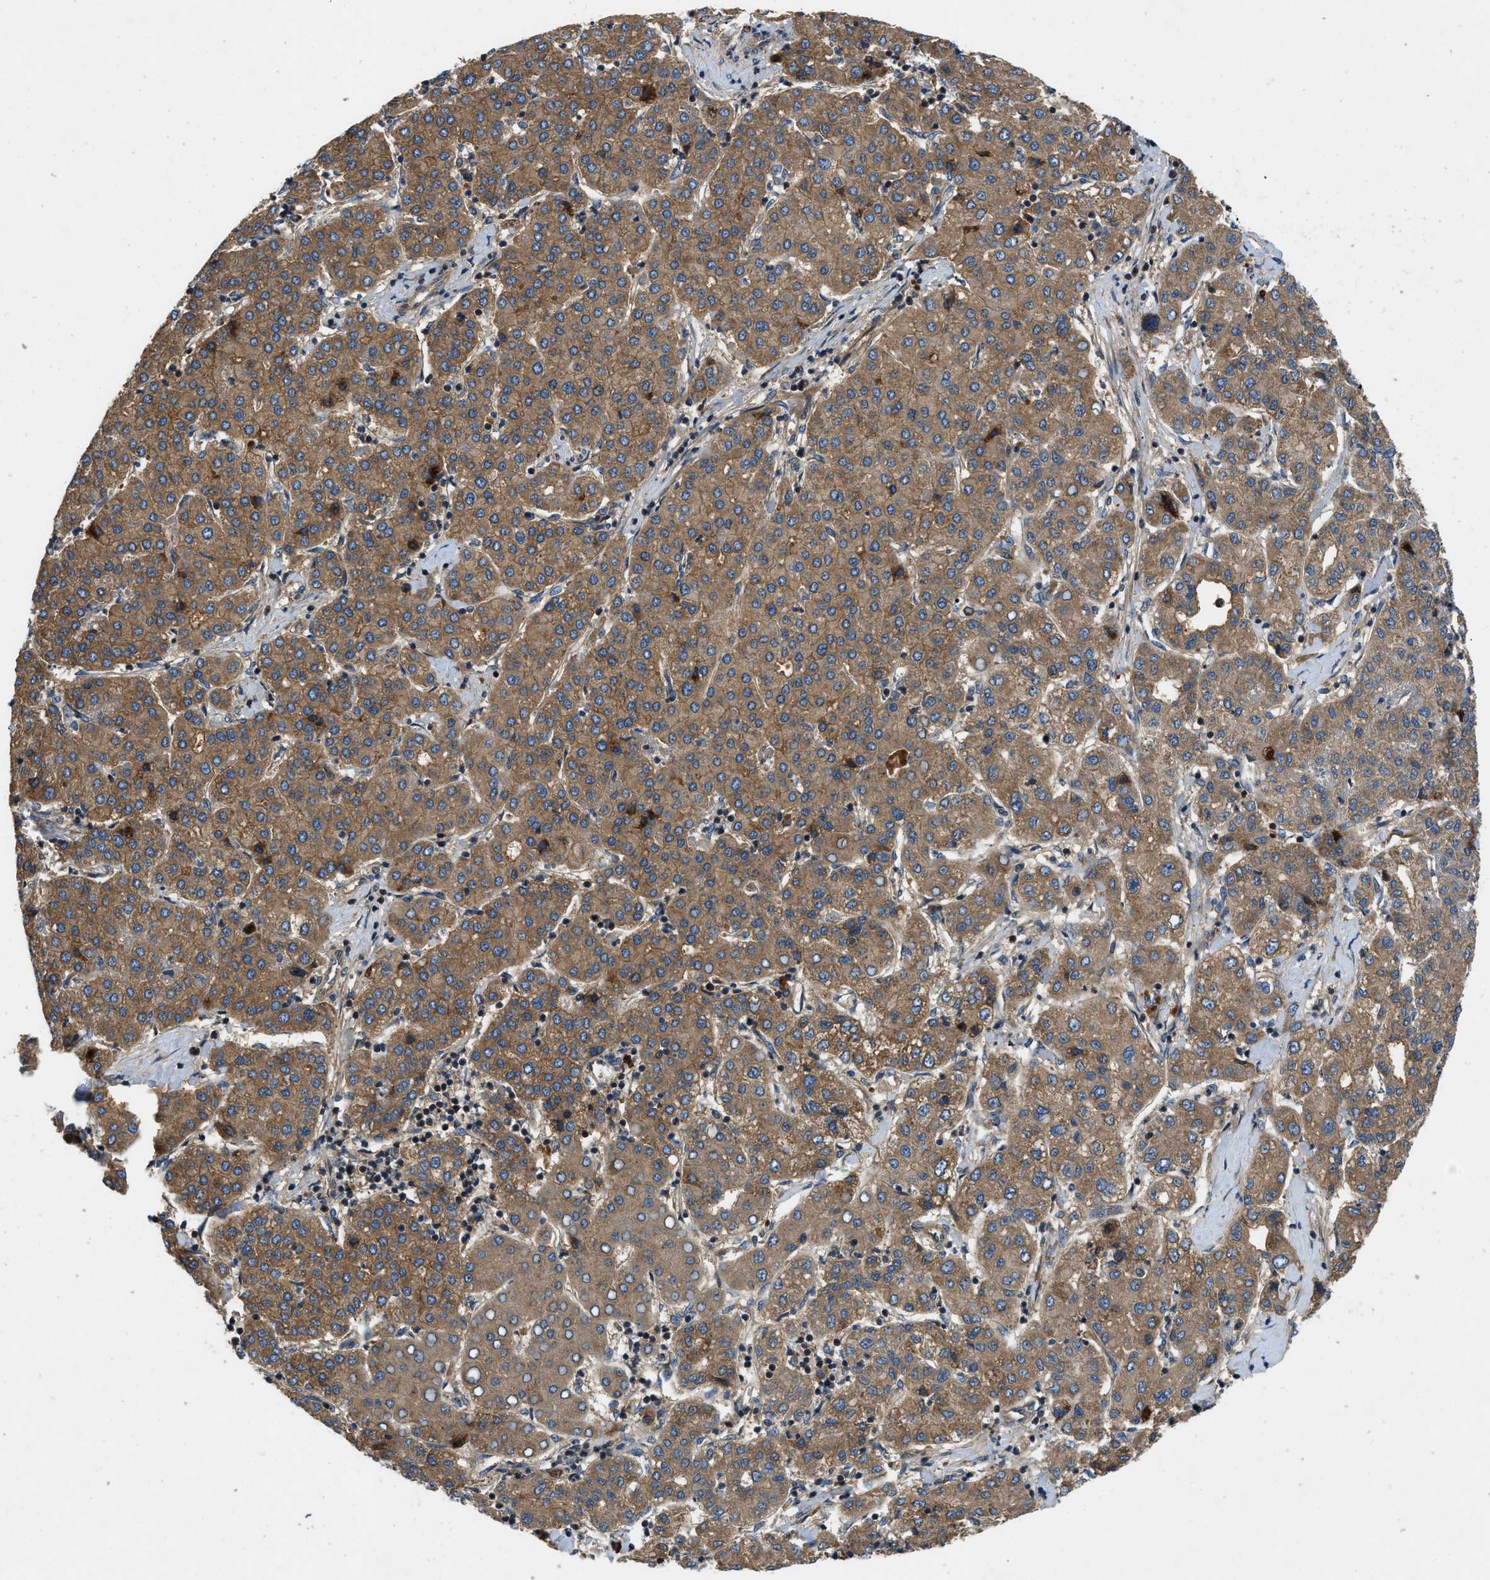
{"staining": {"intensity": "moderate", "quantity": ">75%", "location": "cytoplasmic/membranous"}, "tissue": "liver cancer", "cell_type": "Tumor cells", "image_type": "cancer", "snomed": [{"axis": "morphology", "description": "Carcinoma, Hepatocellular, NOS"}, {"axis": "topography", "description": "Liver"}], "caption": "Immunohistochemical staining of liver cancer demonstrates medium levels of moderate cytoplasmic/membranous protein staining in approximately >75% of tumor cells. (DAB (3,3'-diaminobenzidine) = brown stain, brightfield microscopy at high magnification).", "gene": "CNNM3", "patient": {"sex": "male", "age": 65}}